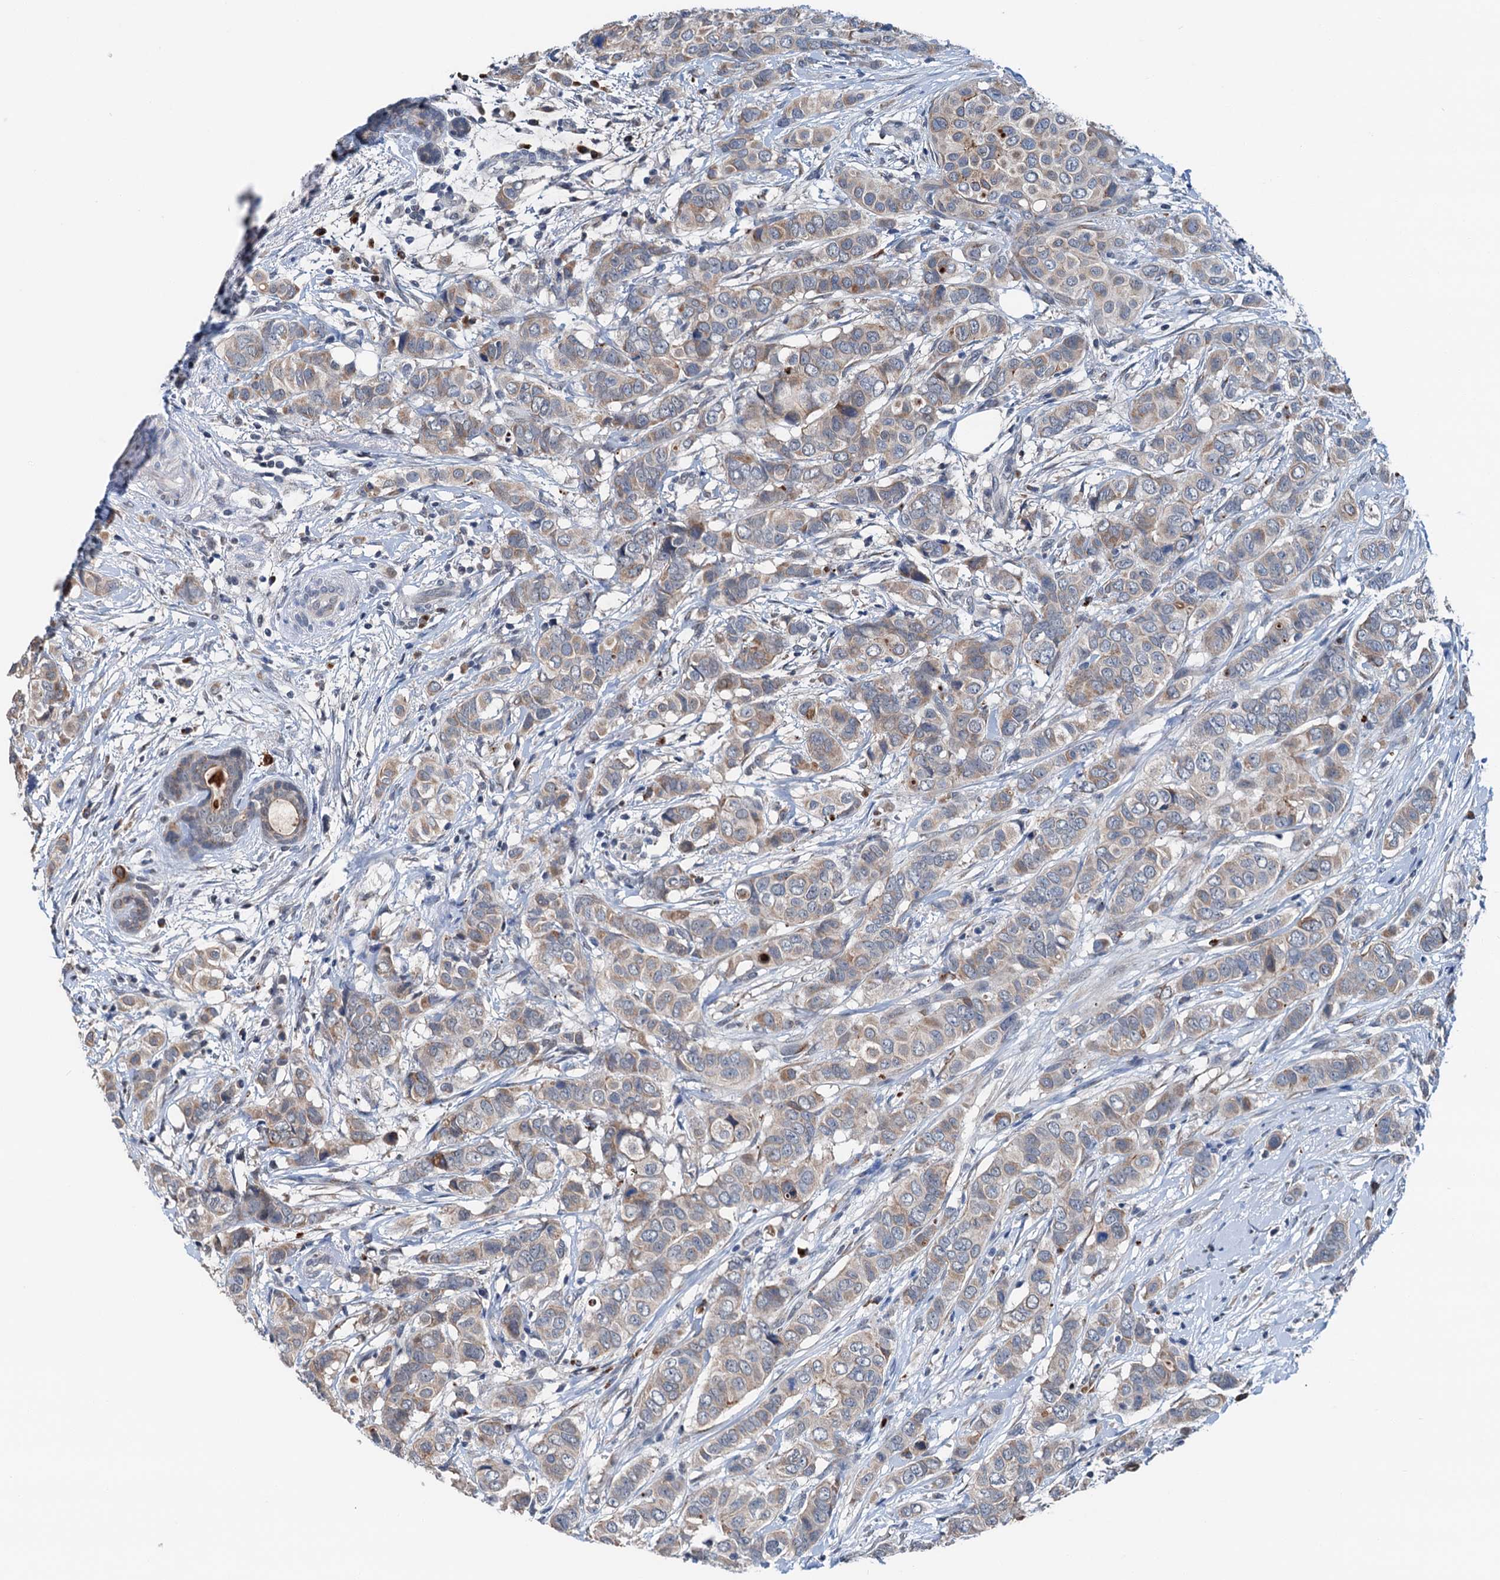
{"staining": {"intensity": "weak", "quantity": ">75%", "location": "cytoplasmic/membranous"}, "tissue": "breast cancer", "cell_type": "Tumor cells", "image_type": "cancer", "snomed": [{"axis": "morphology", "description": "Lobular carcinoma"}, {"axis": "topography", "description": "Breast"}], "caption": "This image exhibits breast cancer stained with immunohistochemistry (IHC) to label a protein in brown. The cytoplasmic/membranous of tumor cells show weak positivity for the protein. Nuclei are counter-stained blue.", "gene": "SHLD1", "patient": {"sex": "female", "age": 51}}